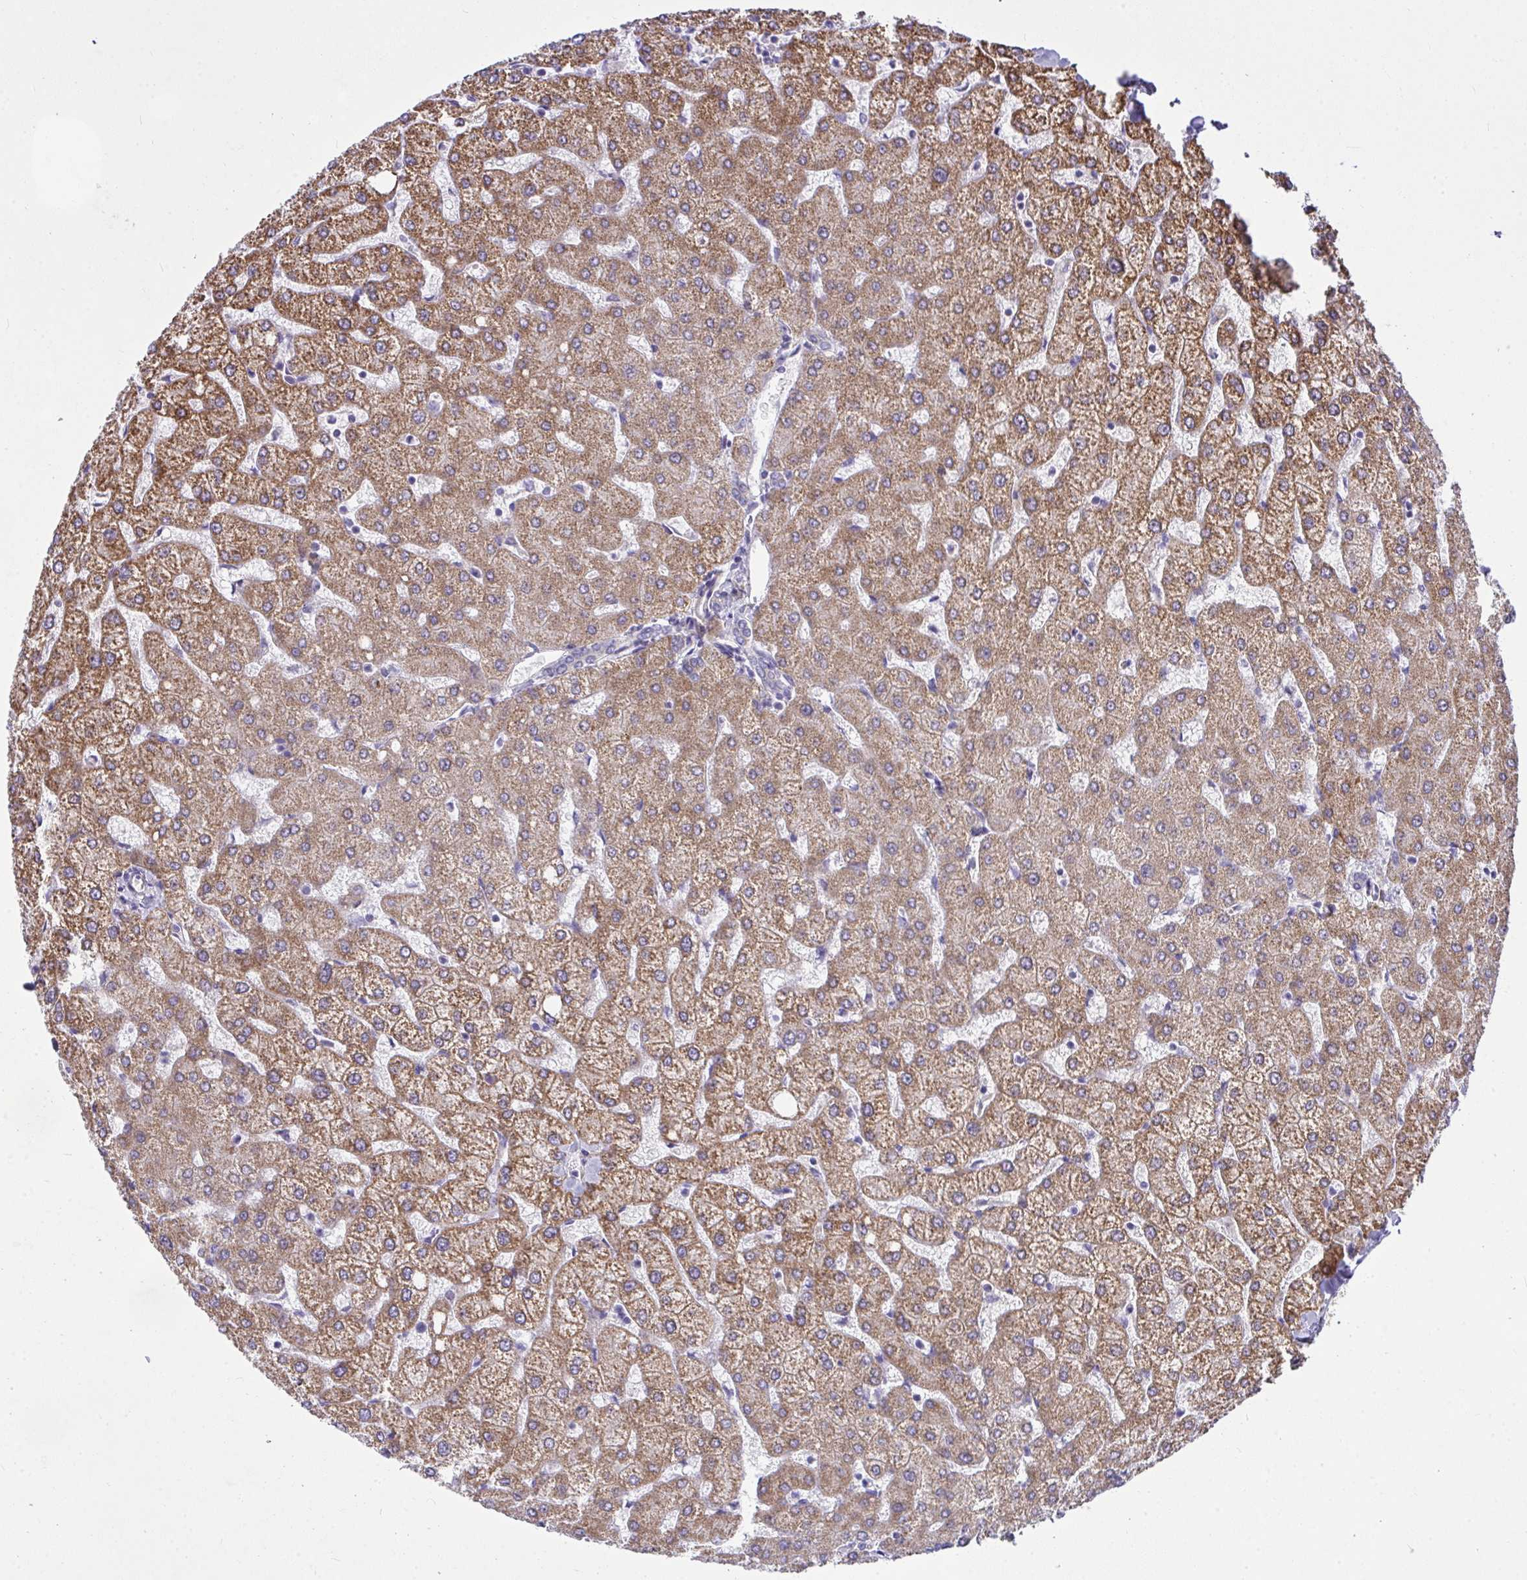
{"staining": {"intensity": "negative", "quantity": "none", "location": "none"}, "tissue": "liver", "cell_type": "Cholangiocytes", "image_type": "normal", "snomed": [{"axis": "morphology", "description": "Normal tissue, NOS"}, {"axis": "topography", "description": "Liver"}], "caption": "The histopathology image shows no significant staining in cholangiocytes of liver. (Stains: DAB (3,3'-diaminobenzidine) IHC with hematoxylin counter stain, Microscopy: brightfield microscopy at high magnification).", "gene": "CEP63", "patient": {"sex": "female", "age": 54}}